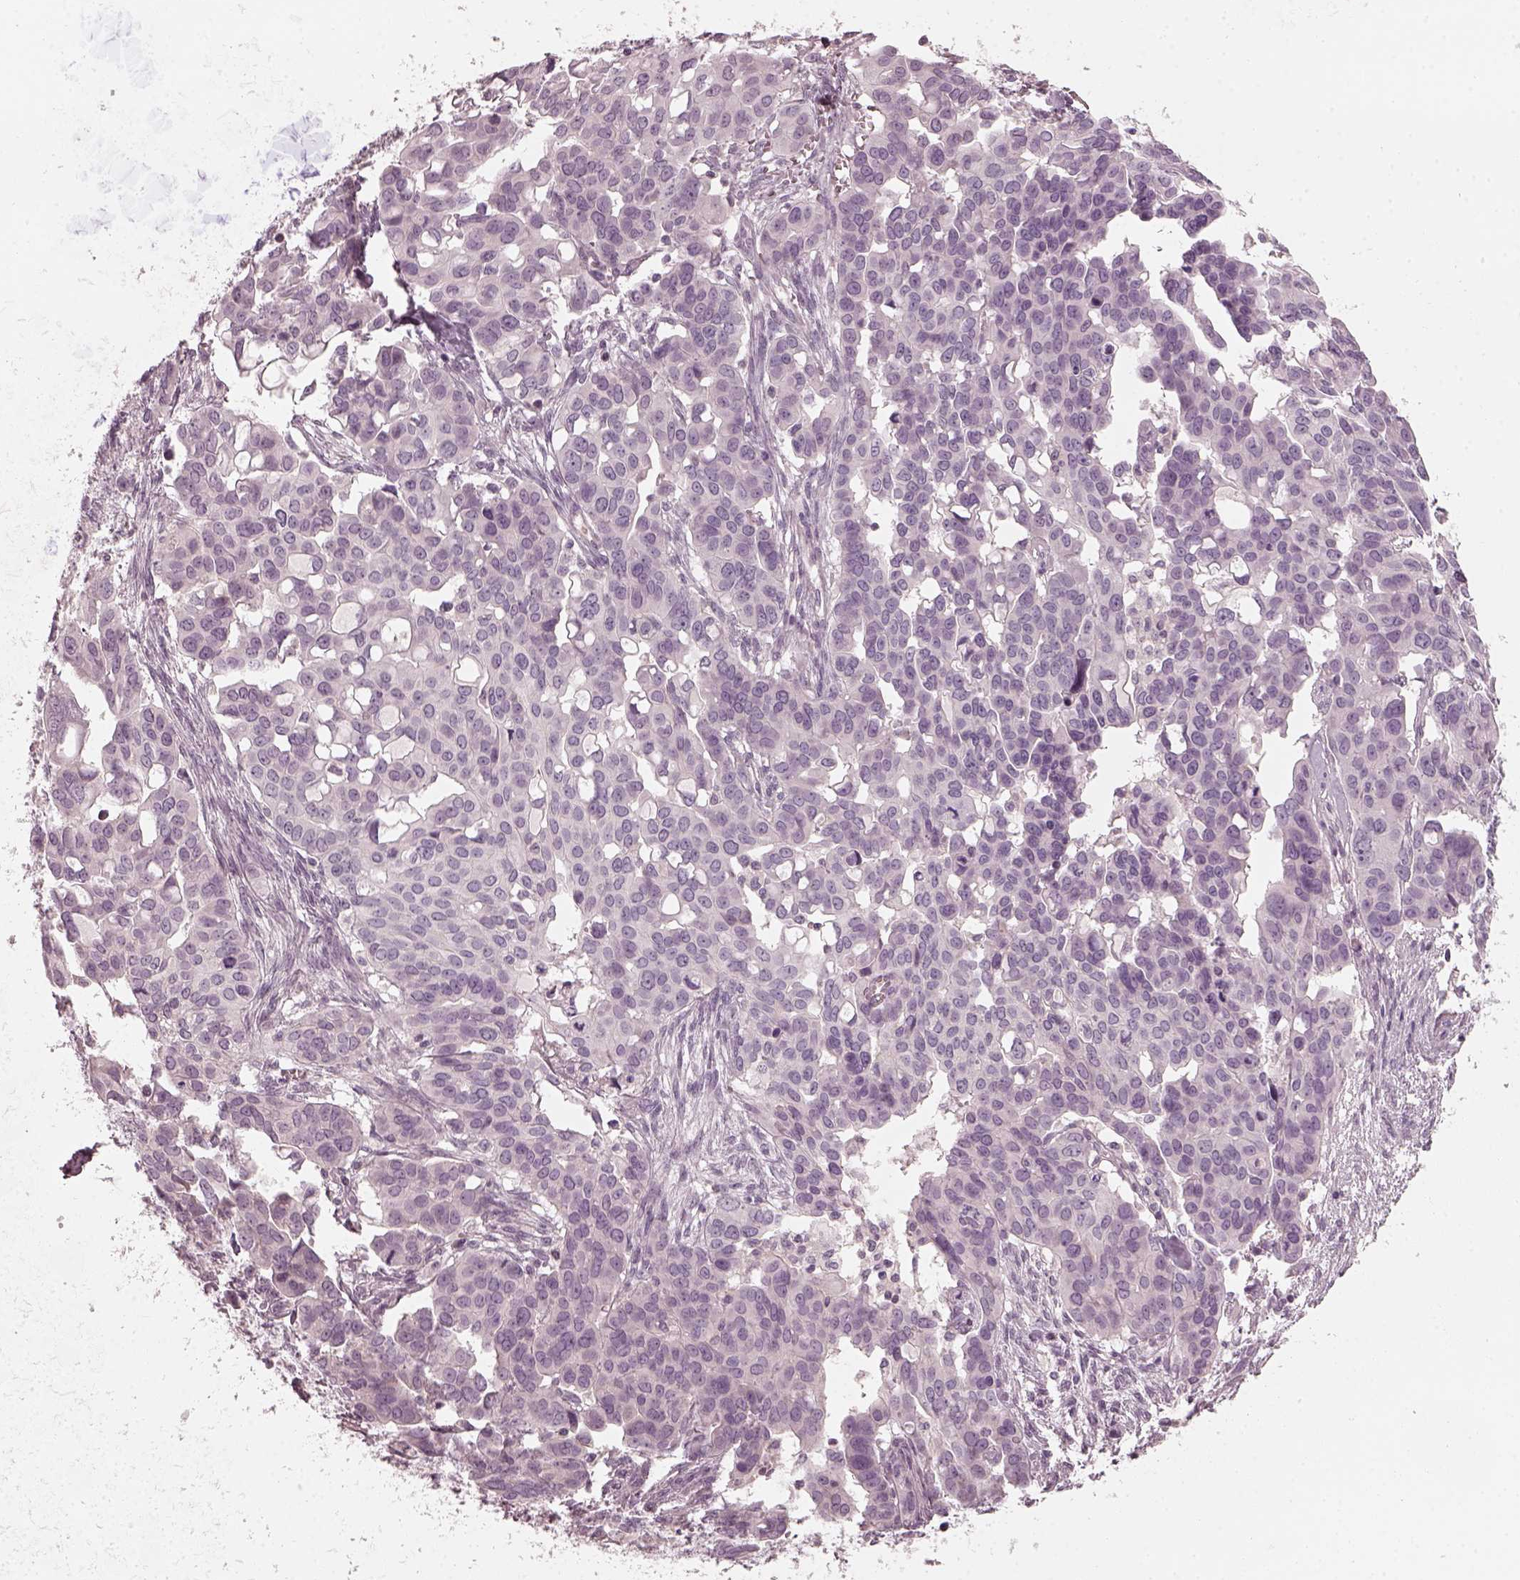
{"staining": {"intensity": "negative", "quantity": "none", "location": "none"}, "tissue": "ovarian cancer", "cell_type": "Tumor cells", "image_type": "cancer", "snomed": [{"axis": "morphology", "description": "Carcinoma, endometroid"}, {"axis": "topography", "description": "Ovary"}], "caption": "The immunohistochemistry (IHC) image has no significant positivity in tumor cells of endometroid carcinoma (ovarian) tissue.", "gene": "CHIT1", "patient": {"sex": "female", "age": 78}}